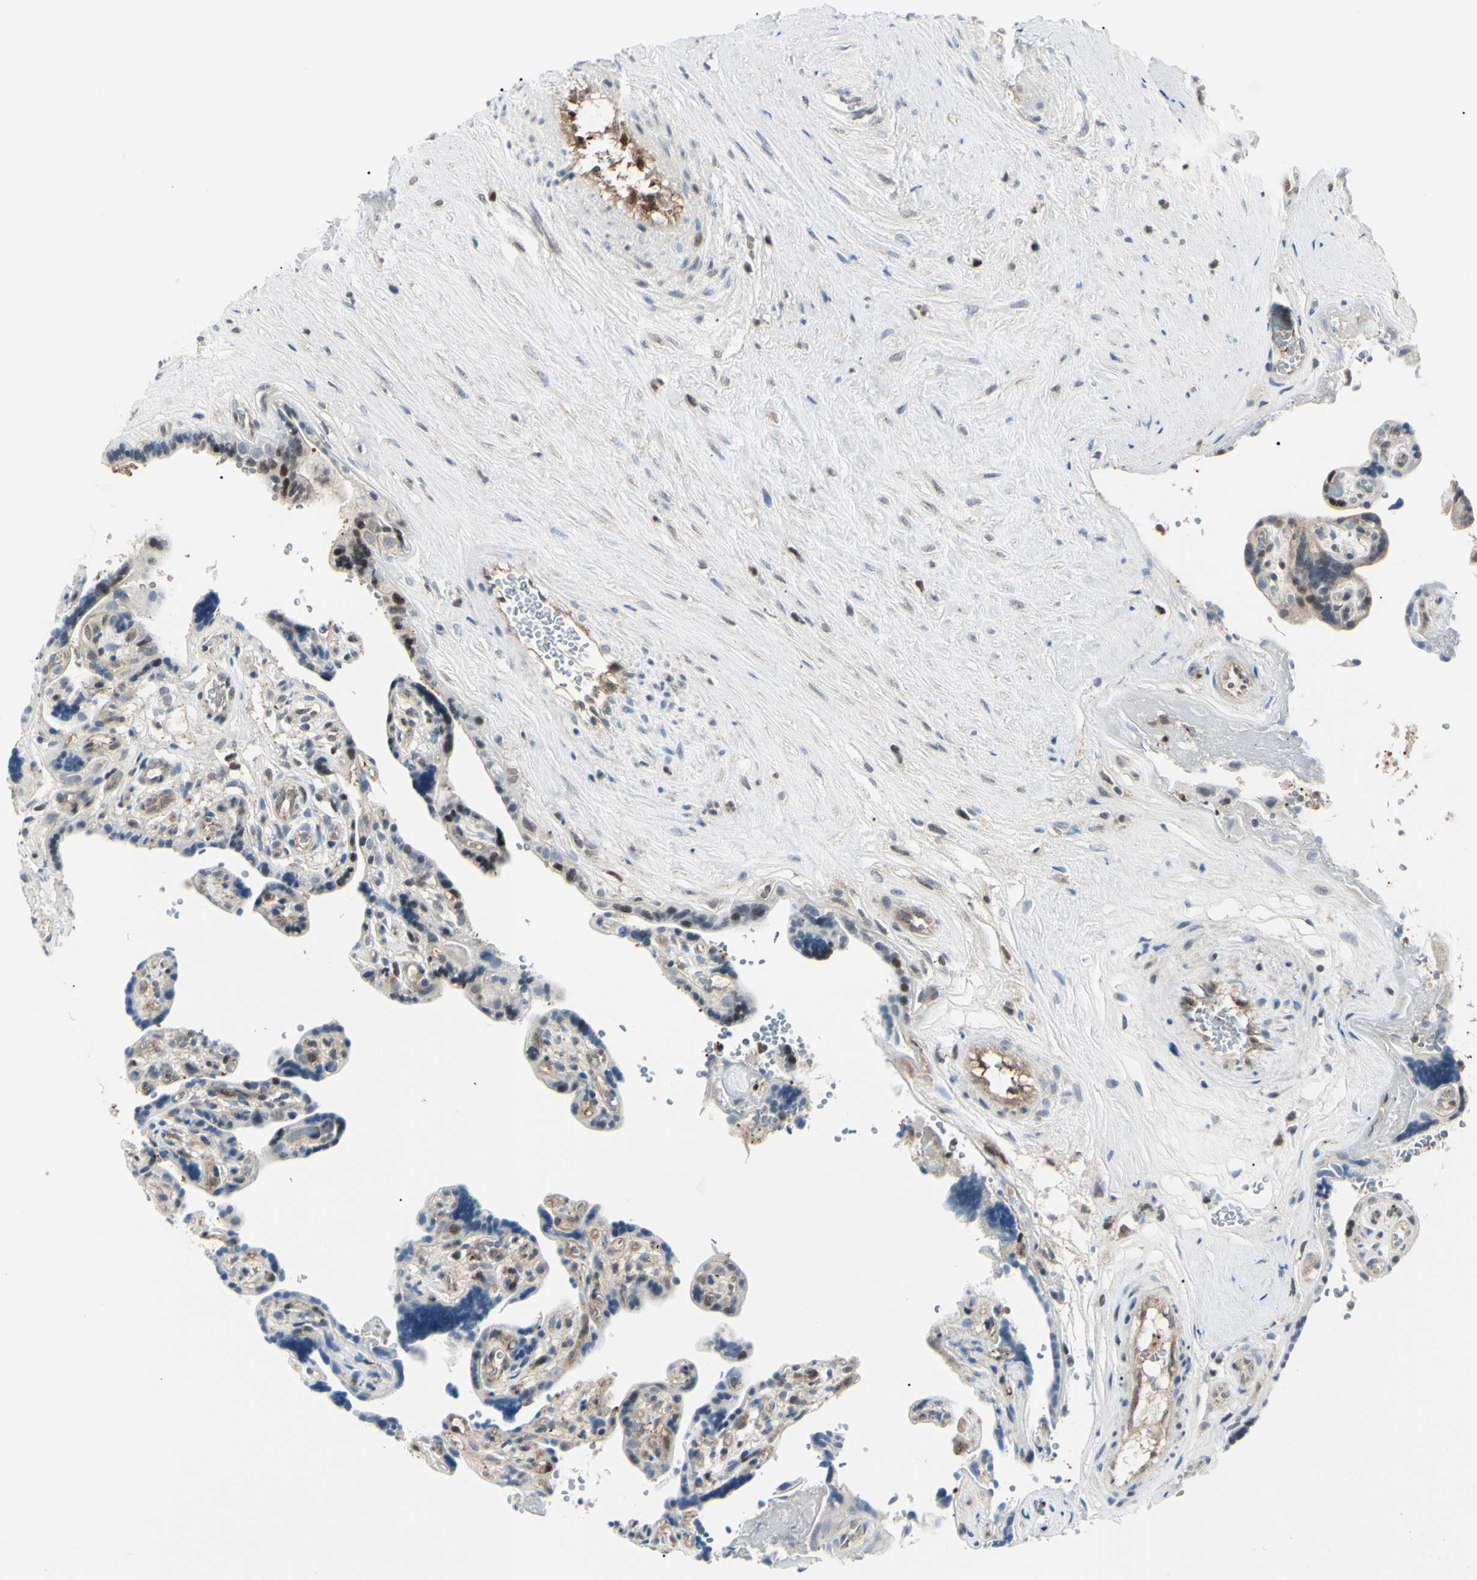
{"staining": {"intensity": "moderate", "quantity": "25%-75%", "location": "cytoplasmic/membranous"}, "tissue": "placenta", "cell_type": "Trophoblastic cells", "image_type": "normal", "snomed": [{"axis": "morphology", "description": "Normal tissue, NOS"}, {"axis": "topography", "description": "Placenta"}], "caption": "Immunohistochemical staining of unremarkable placenta demonstrates moderate cytoplasmic/membranous protein expression in about 25%-75% of trophoblastic cells. Nuclei are stained in blue.", "gene": "PGK1", "patient": {"sex": "female", "age": 30}}